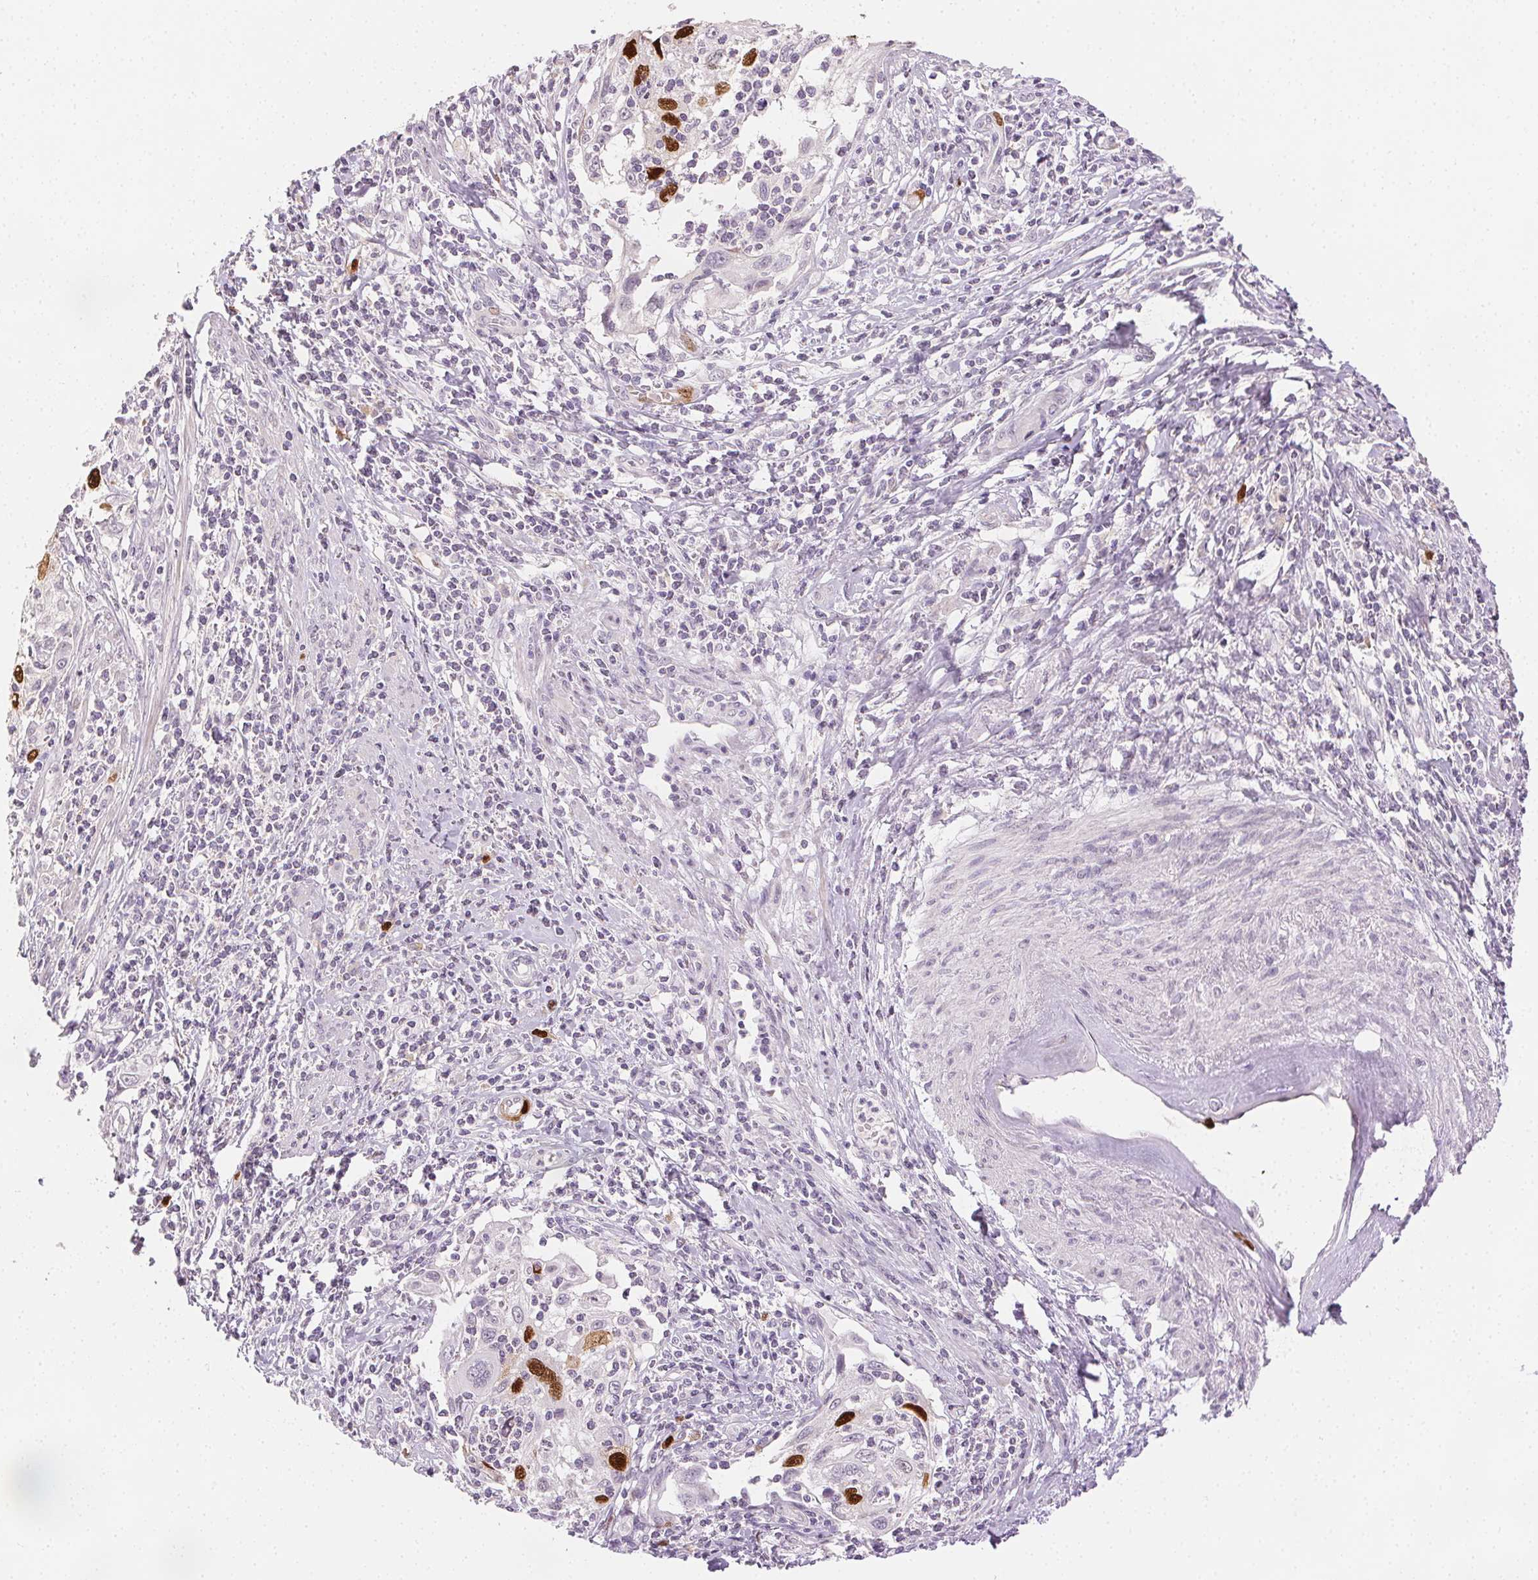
{"staining": {"intensity": "strong", "quantity": "25%-75%", "location": "nuclear"}, "tissue": "cervical cancer", "cell_type": "Tumor cells", "image_type": "cancer", "snomed": [{"axis": "morphology", "description": "Squamous cell carcinoma, NOS"}, {"axis": "topography", "description": "Cervix"}], "caption": "Tumor cells show strong nuclear positivity in approximately 25%-75% of cells in cervical cancer (squamous cell carcinoma).", "gene": "ANLN", "patient": {"sex": "female", "age": 70}}